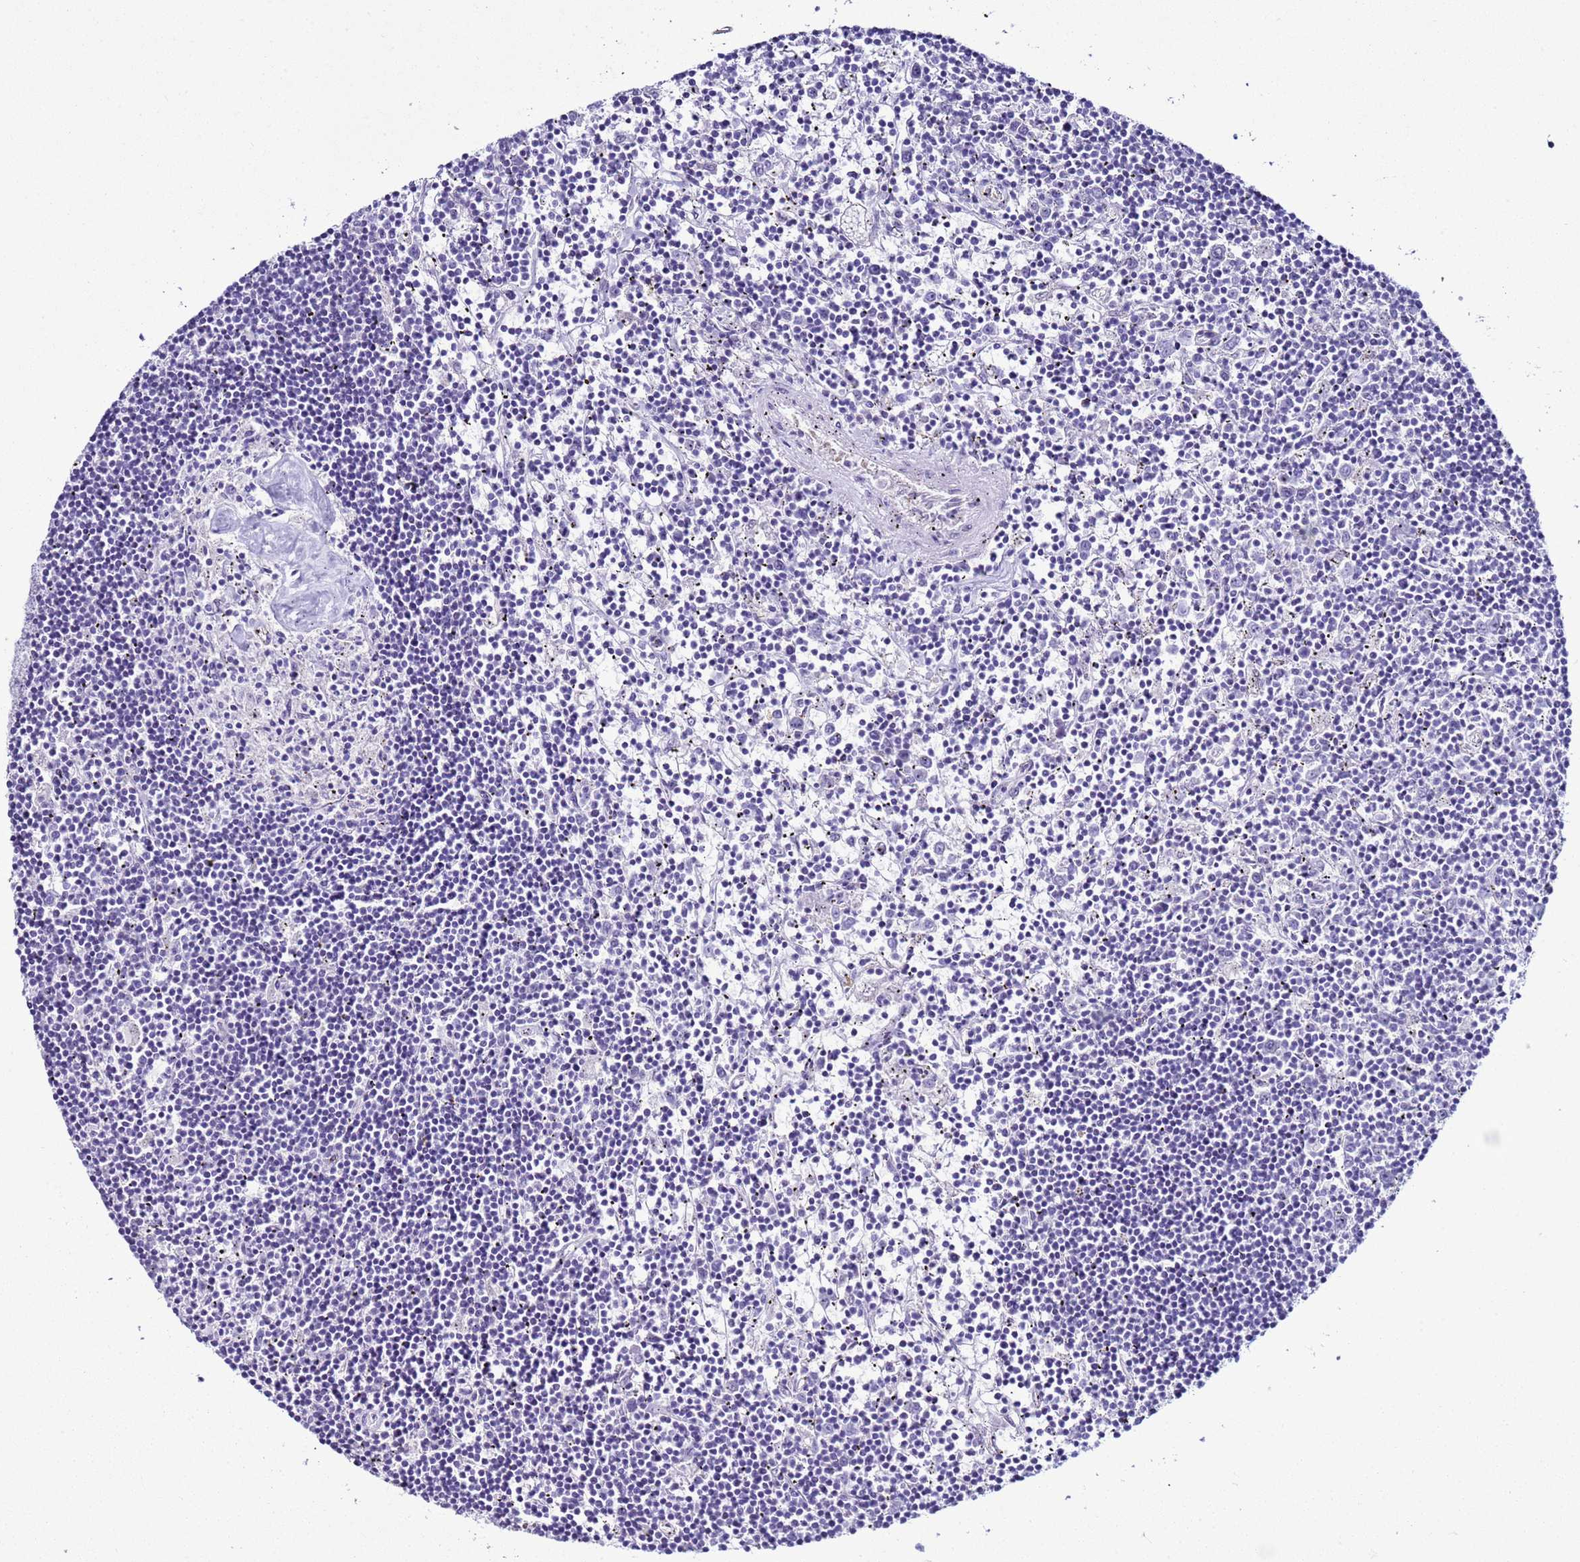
{"staining": {"intensity": "negative", "quantity": "none", "location": "none"}, "tissue": "lymphoma", "cell_type": "Tumor cells", "image_type": "cancer", "snomed": [{"axis": "morphology", "description": "Malignant lymphoma, non-Hodgkin's type, Low grade"}, {"axis": "topography", "description": "Spleen"}], "caption": "This is an IHC histopathology image of low-grade malignant lymphoma, non-Hodgkin's type. There is no positivity in tumor cells.", "gene": "LRRC10B", "patient": {"sex": "male", "age": 76}}